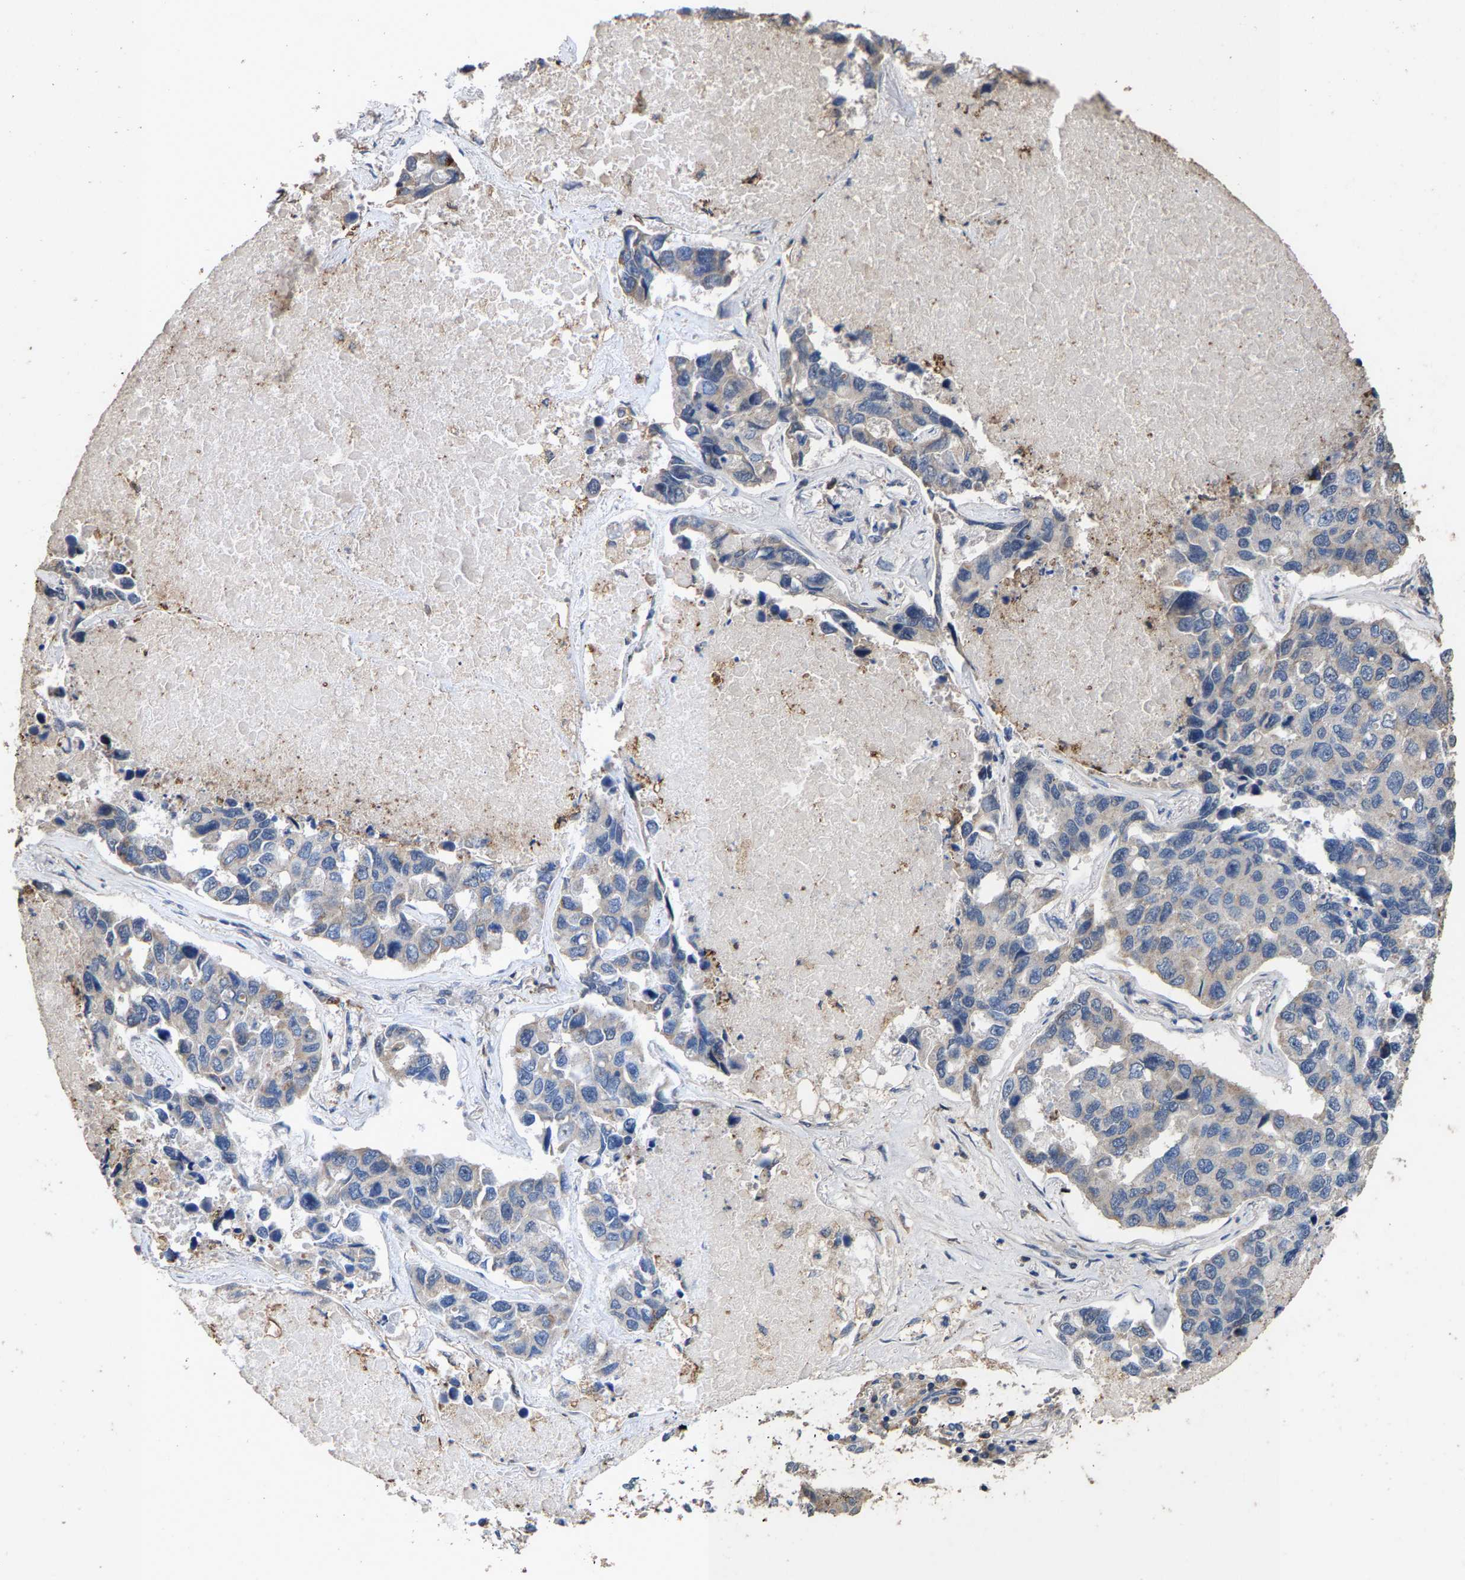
{"staining": {"intensity": "negative", "quantity": "none", "location": "none"}, "tissue": "lung cancer", "cell_type": "Tumor cells", "image_type": "cancer", "snomed": [{"axis": "morphology", "description": "Adenocarcinoma, NOS"}, {"axis": "topography", "description": "Lung"}], "caption": "The immunohistochemistry (IHC) histopathology image has no significant expression in tumor cells of lung cancer tissue.", "gene": "TDRKH", "patient": {"sex": "male", "age": 64}}